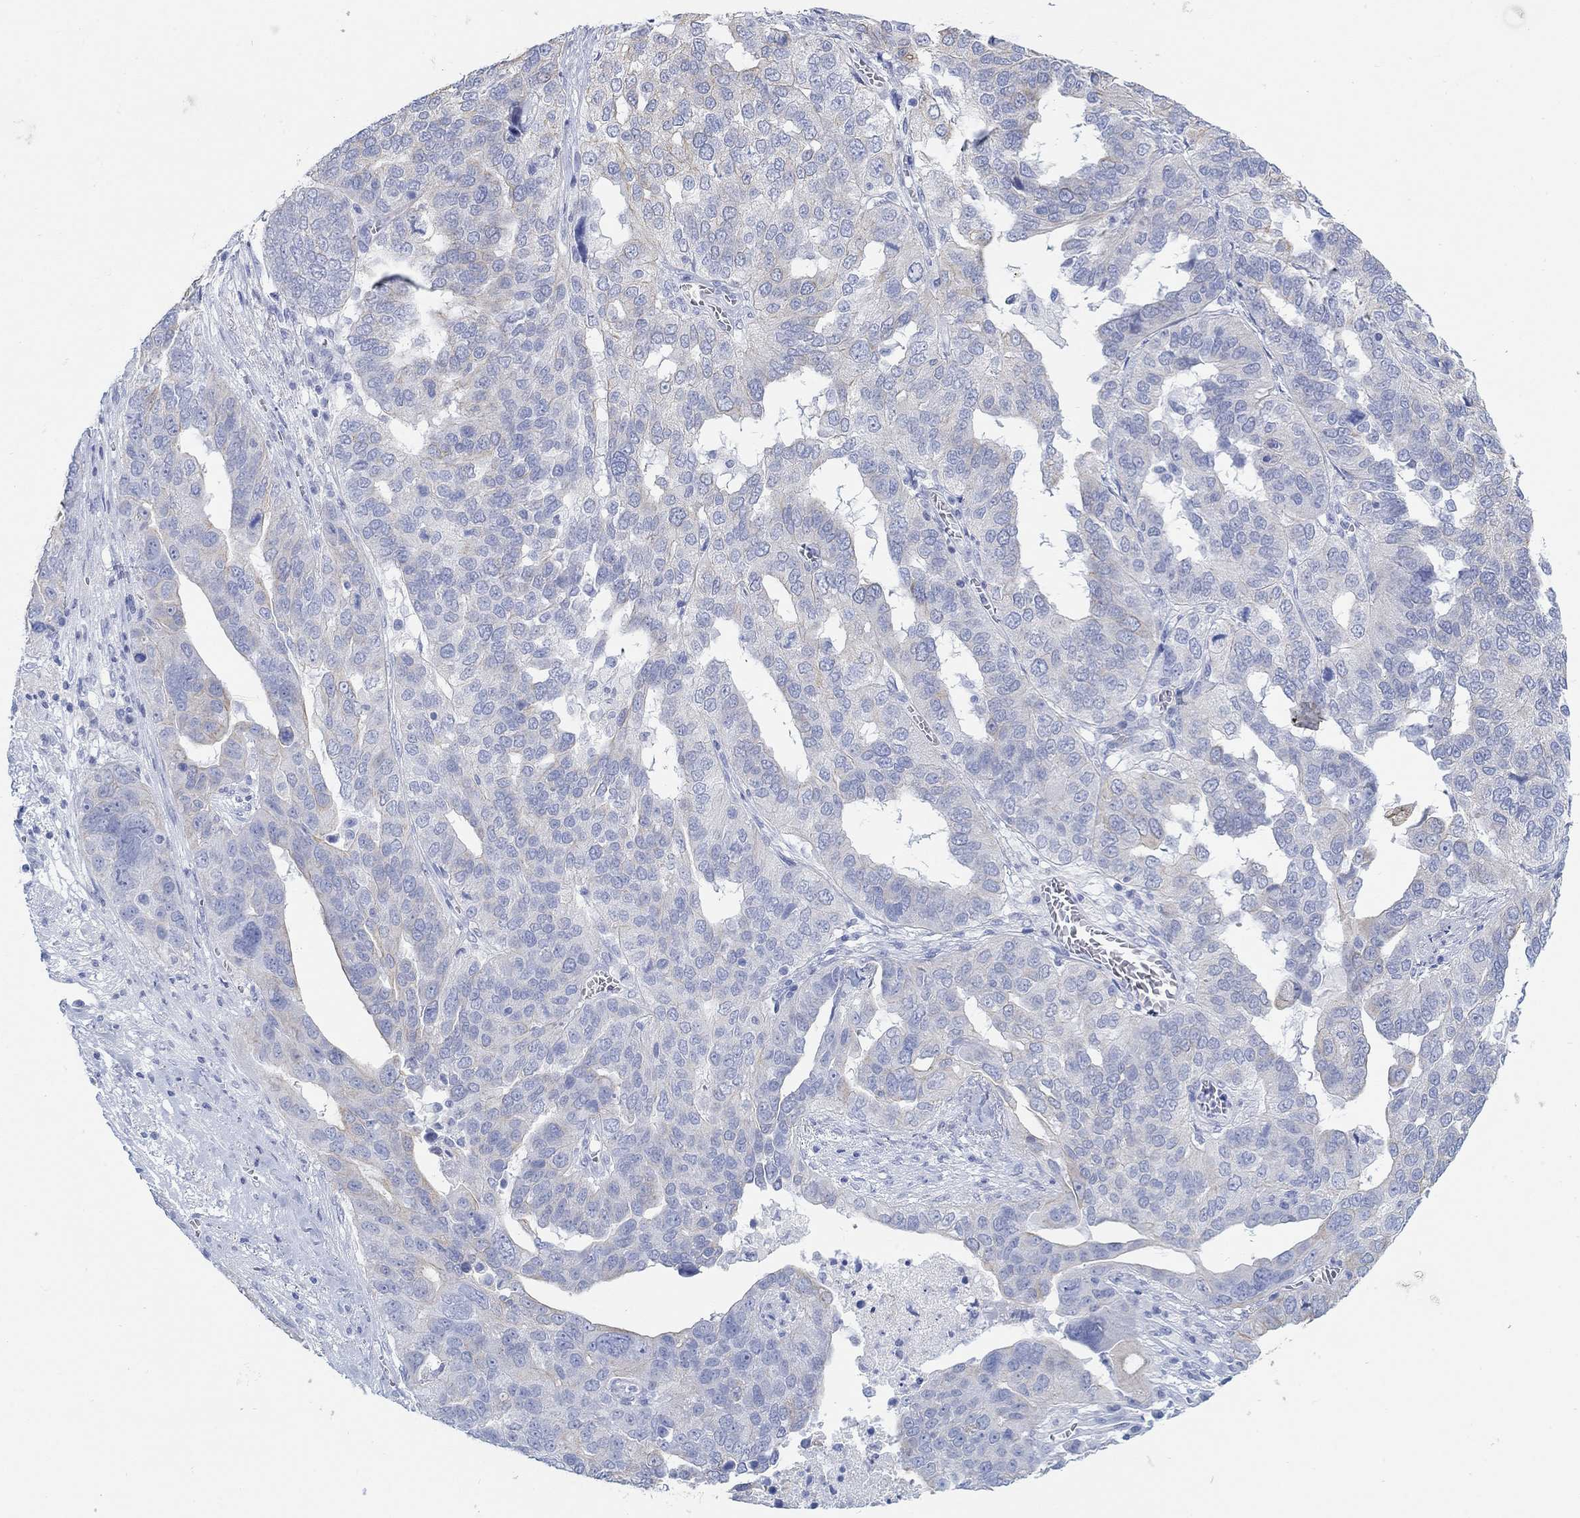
{"staining": {"intensity": "weak", "quantity": "<25%", "location": "cytoplasmic/membranous"}, "tissue": "ovarian cancer", "cell_type": "Tumor cells", "image_type": "cancer", "snomed": [{"axis": "morphology", "description": "Carcinoma, endometroid"}, {"axis": "topography", "description": "Soft tissue"}, {"axis": "topography", "description": "Ovary"}], "caption": "Immunohistochemical staining of human ovarian cancer (endometroid carcinoma) shows no significant expression in tumor cells.", "gene": "AK8", "patient": {"sex": "female", "age": 52}}